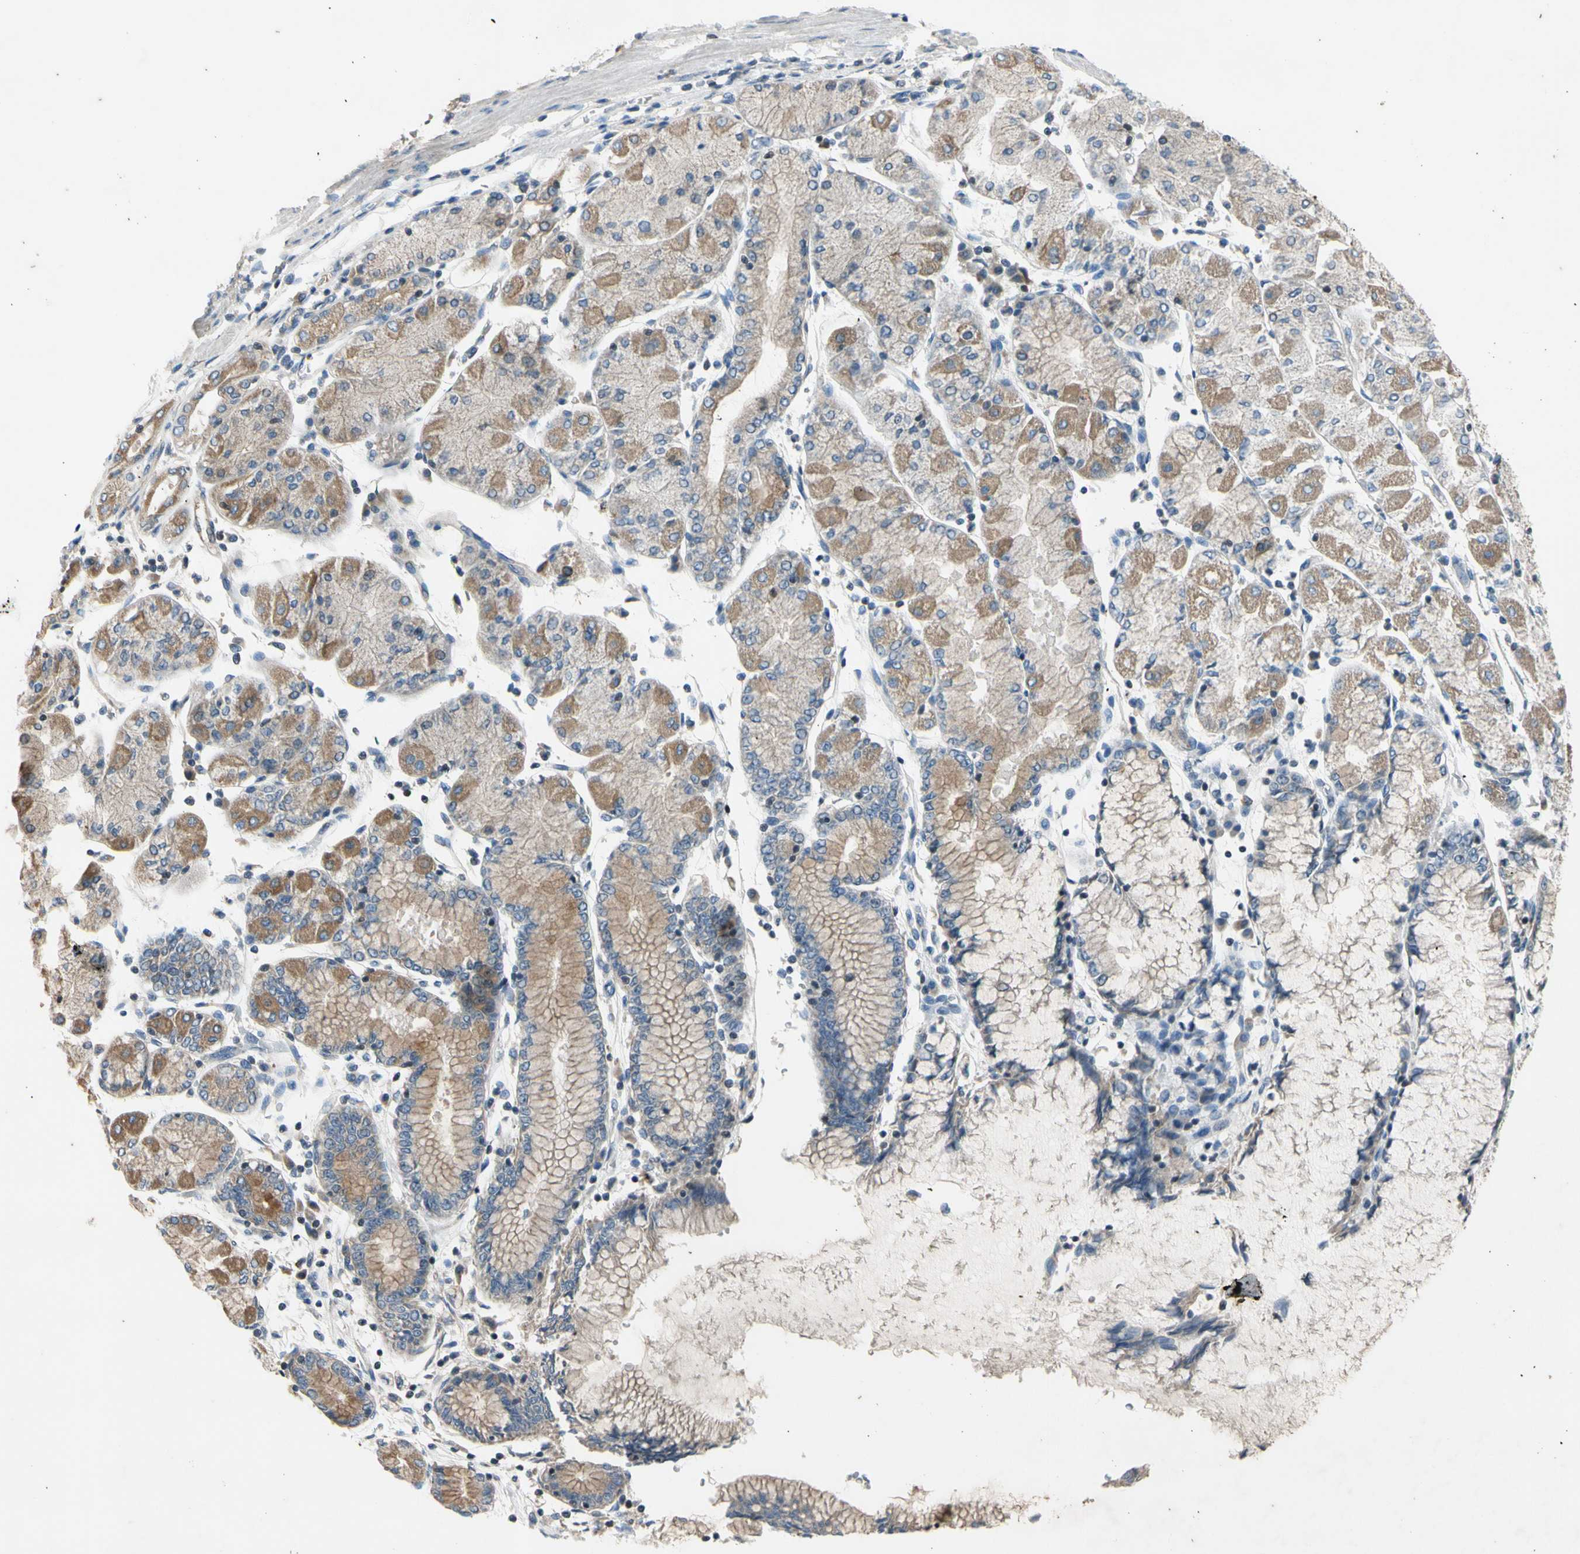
{"staining": {"intensity": "weak", "quantity": "25%-75%", "location": "cytoplasmic/membranous"}, "tissue": "stomach cancer", "cell_type": "Tumor cells", "image_type": "cancer", "snomed": [{"axis": "morphology", "description": "Normal tissue, NOS"}, {"axis": "morphology", "description": "Adenocarcinoma, NOS"}, {"axis": "topography", "description": "Stomach, upper"}, {"axis": "topography", "description": "Stomach"}], "caption": "Approximately 25%-75% of tumor cells in human stomach adenocarcinoma show weak cytoplasmic/membranous protein positivity as visualized by brown immunohistochemical staining.", "gene": "TBX21", "patient": {"sex": "male", "age": 59}}